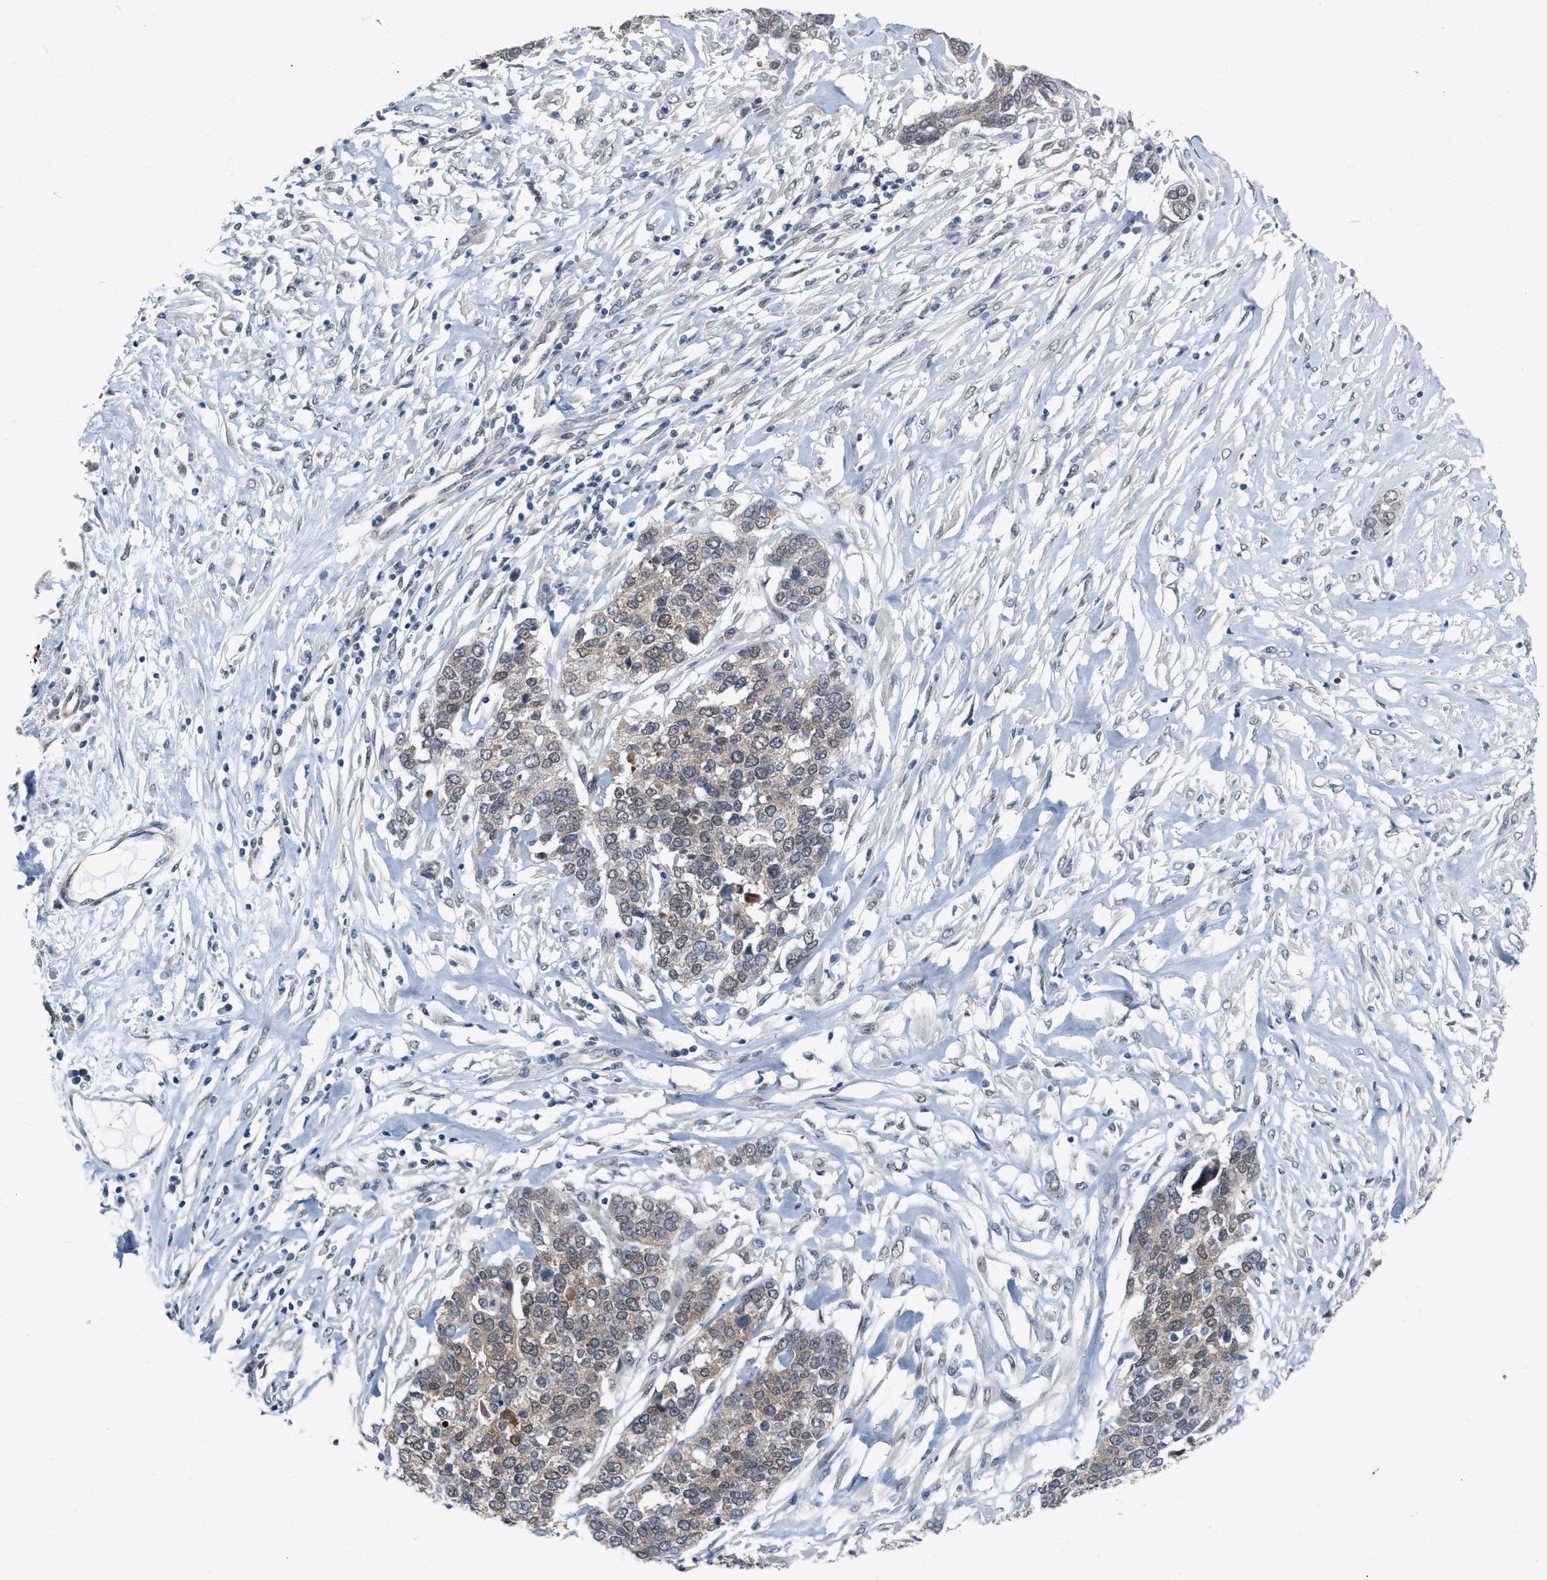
{"staining": {"intensity": "weak", "quantity": ">75%", "location": "cytoplasmic/membranous,nuclear"}, "tissue": "ovarian cancer", "cell_type": "Tumor cells", "image_type": "cancer", "snomed": [{"axis": "morphology", "description": "Cystadenocarcinoma, serous, NOS"}, {"axis": "topography", "description": "Ovary"}], "caption": "A histopathology image of ovarian cancer (serous cystadenocarcinoma) stained for a protein displays weak cytoplasmic/membranous and nuclear brown staining in tumor cells.", "gene": "RUVBL1", "patient": {"sex": "female", "age": 44}}